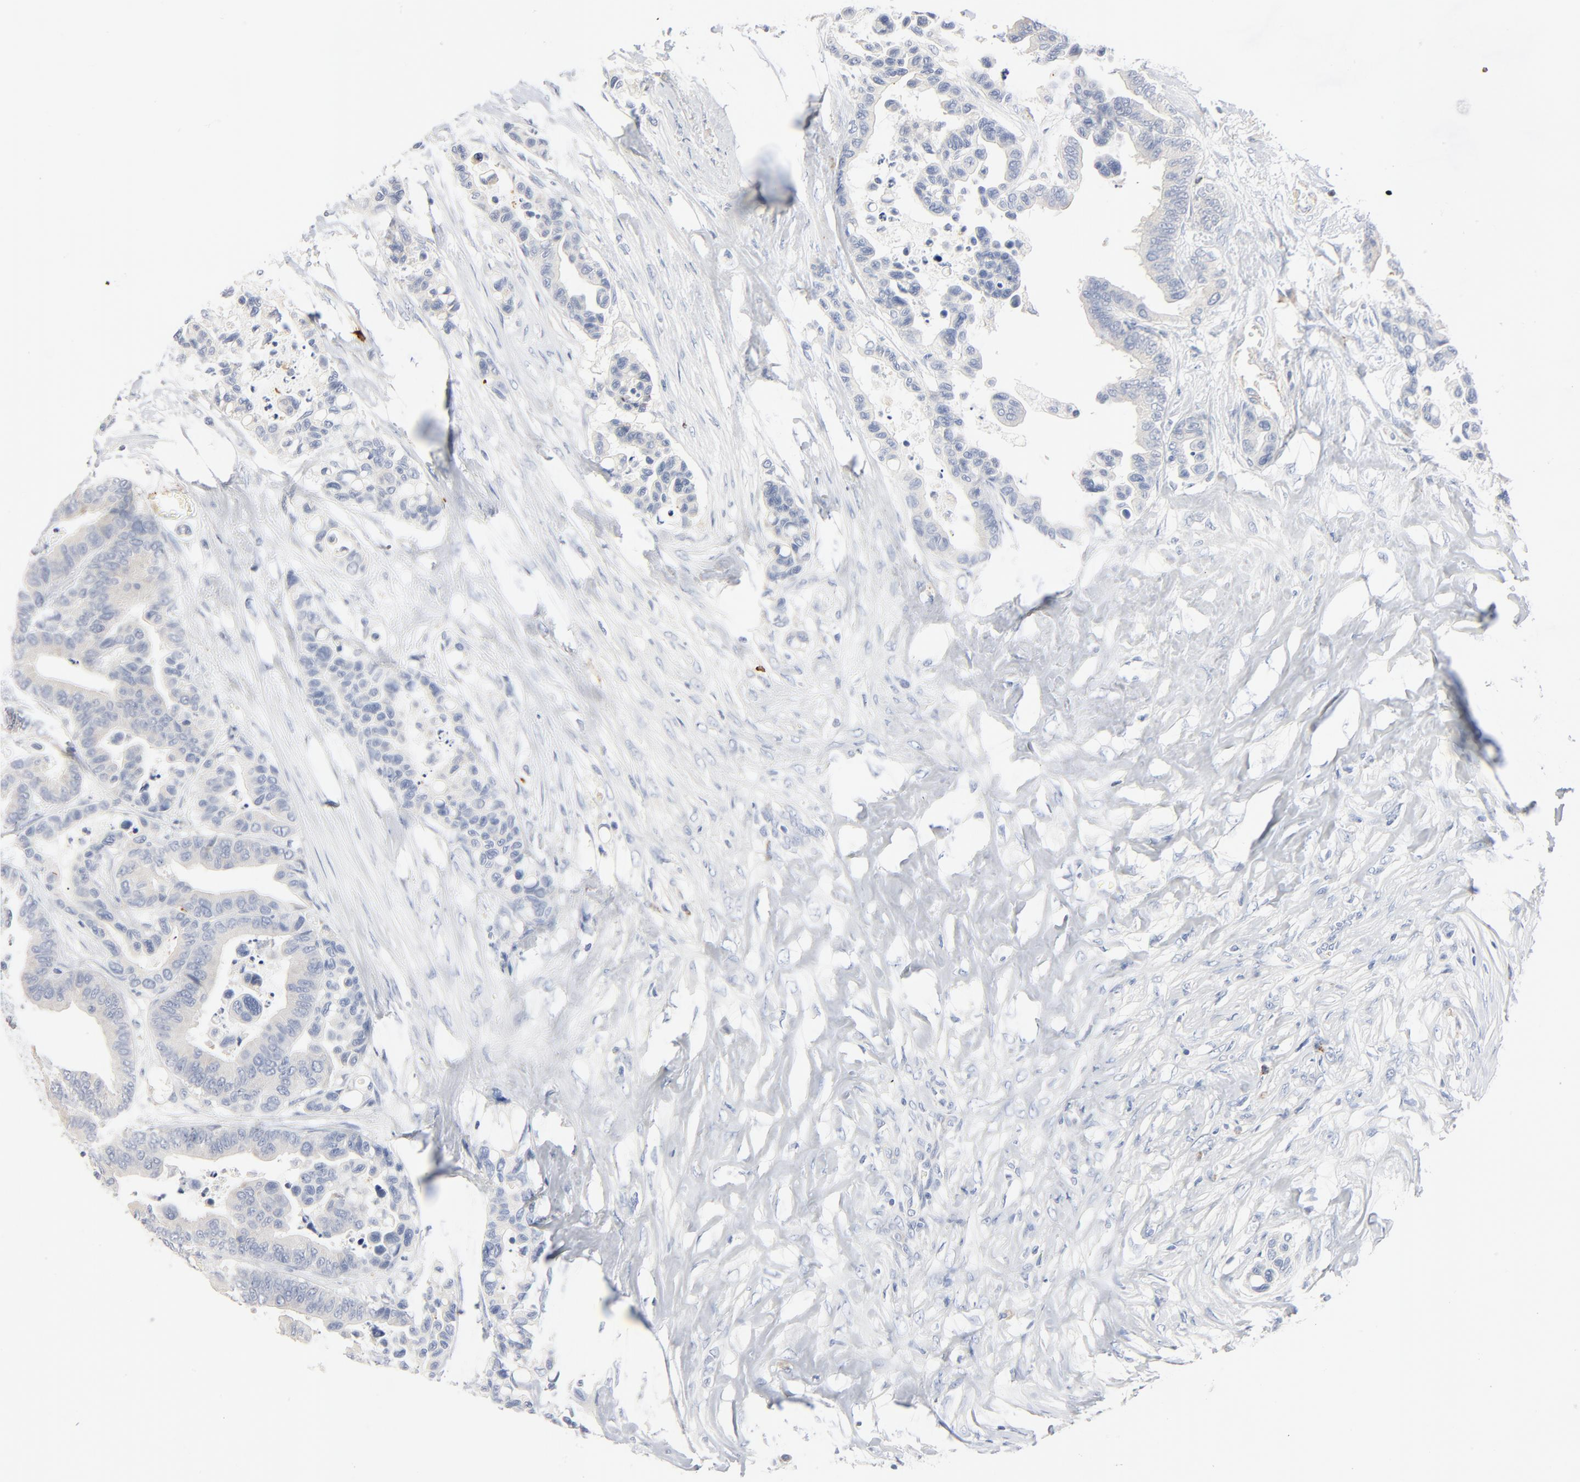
{"staining": {"intensity": "negative", "quantity": "none", "location": "none"}, "tissue": "colorectal cancer", "cell_type": "Tumor cells", "image_type": "cancer", "snomed": [{"axis": "morphology", "description": "Adenocarcinoma, NOS"}, {"axis": "topography", "description": "Colon"}], "caption": "Histopathology image shows no protein positivity in tumor cells of colorectal cancer tissue.", "gene": "GZMB", "patient": {"sex": "male", "age": 82}}